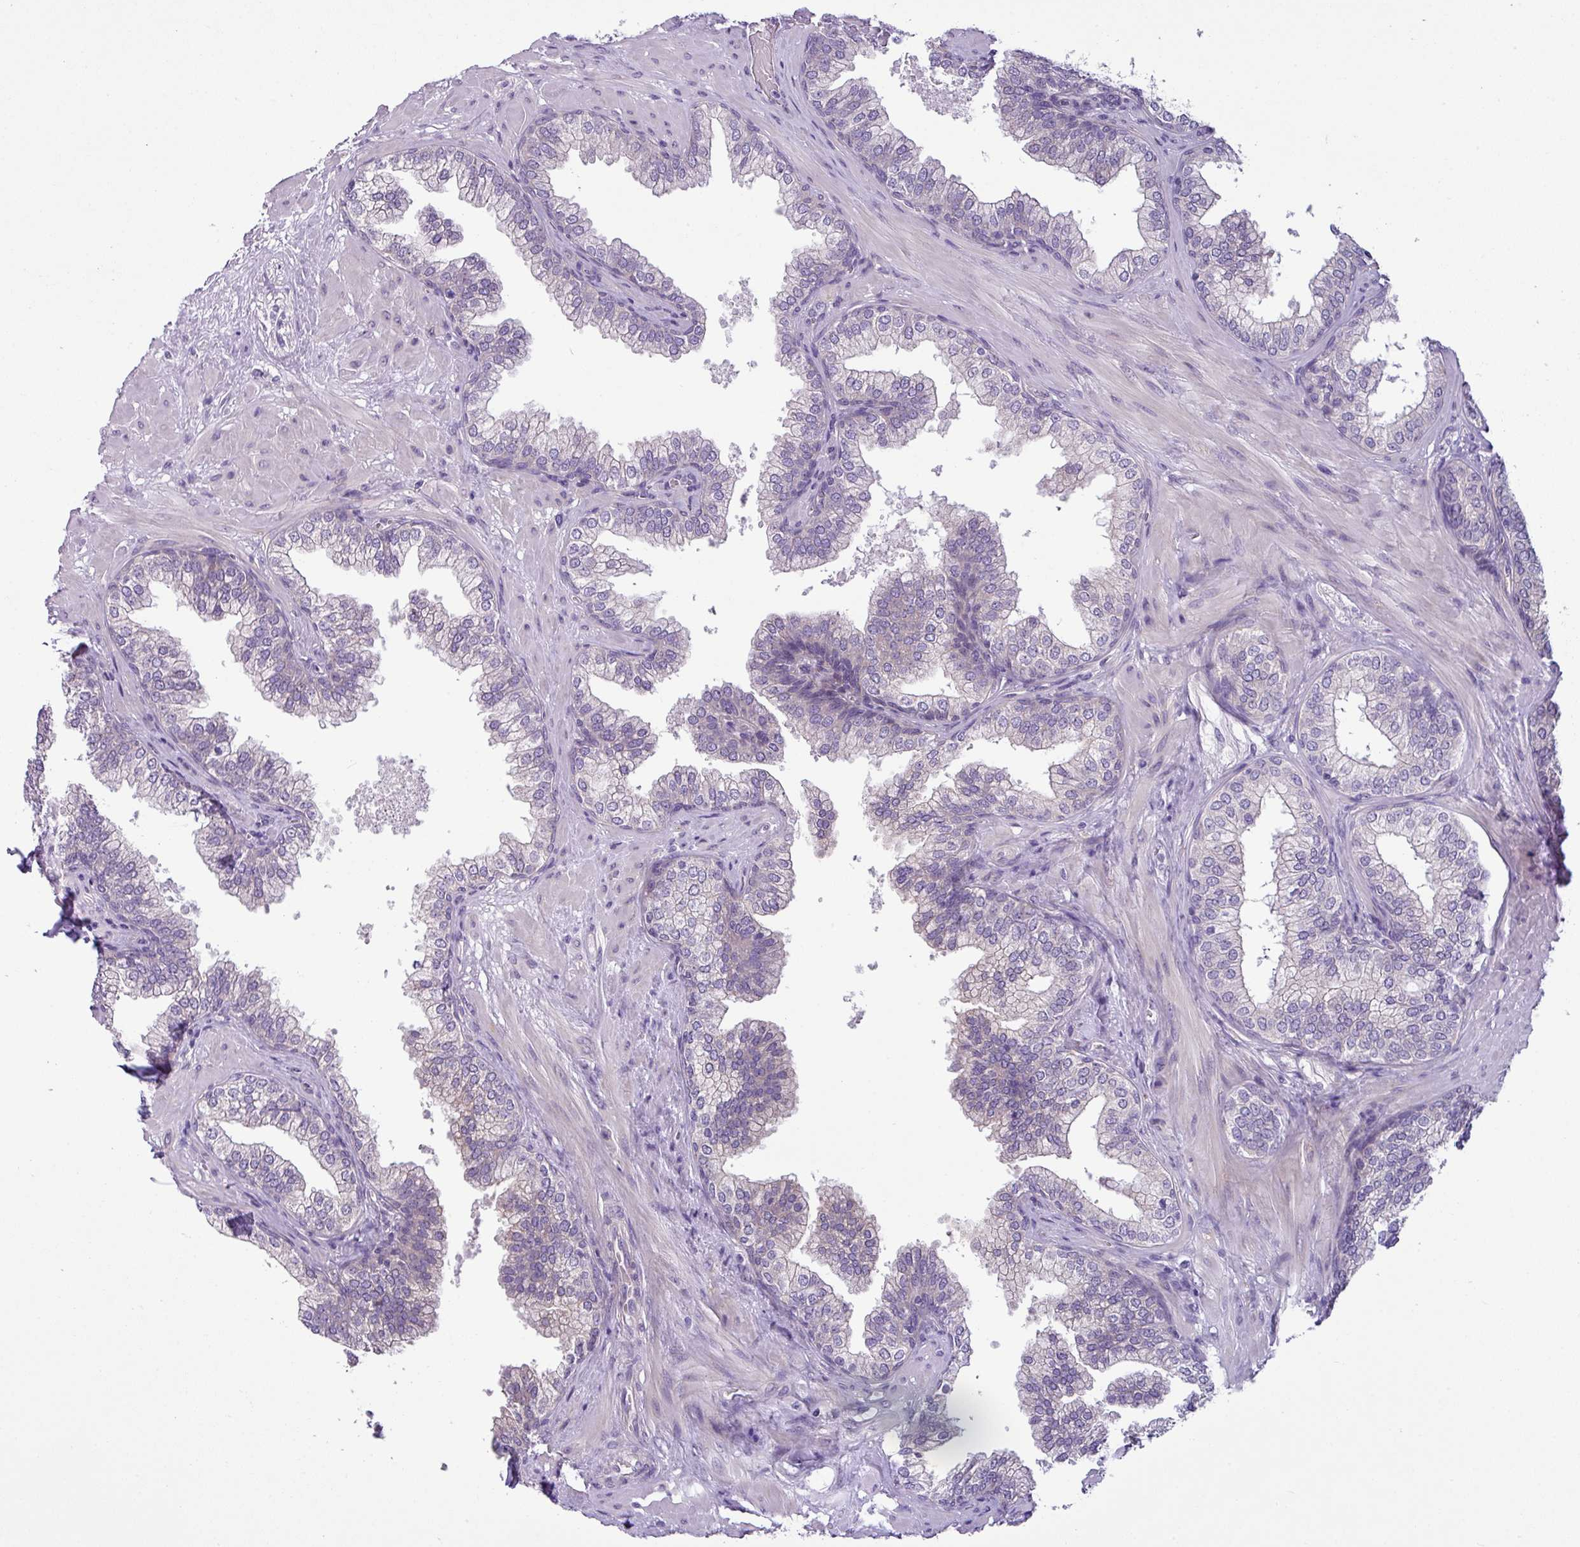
{"staining": {"intensity": "negative", "quantity": "none", "location": "none"}, "tissue": "prostate", "cell_type": "Glandular cells", "image_type": "normal", "snomed": [{"axis": "morphology", "description": "Normal tissue, NOS"}, {"axis": "topography", "description": "Prostate"}], "caption": "This is an immunohistochemistry (IHC) micrograph of unremarkable human prostate. There is no positivity in glandular cells.", "gene": "TOR1AIP2", "patient": {"sex": "male", "age": 60}}